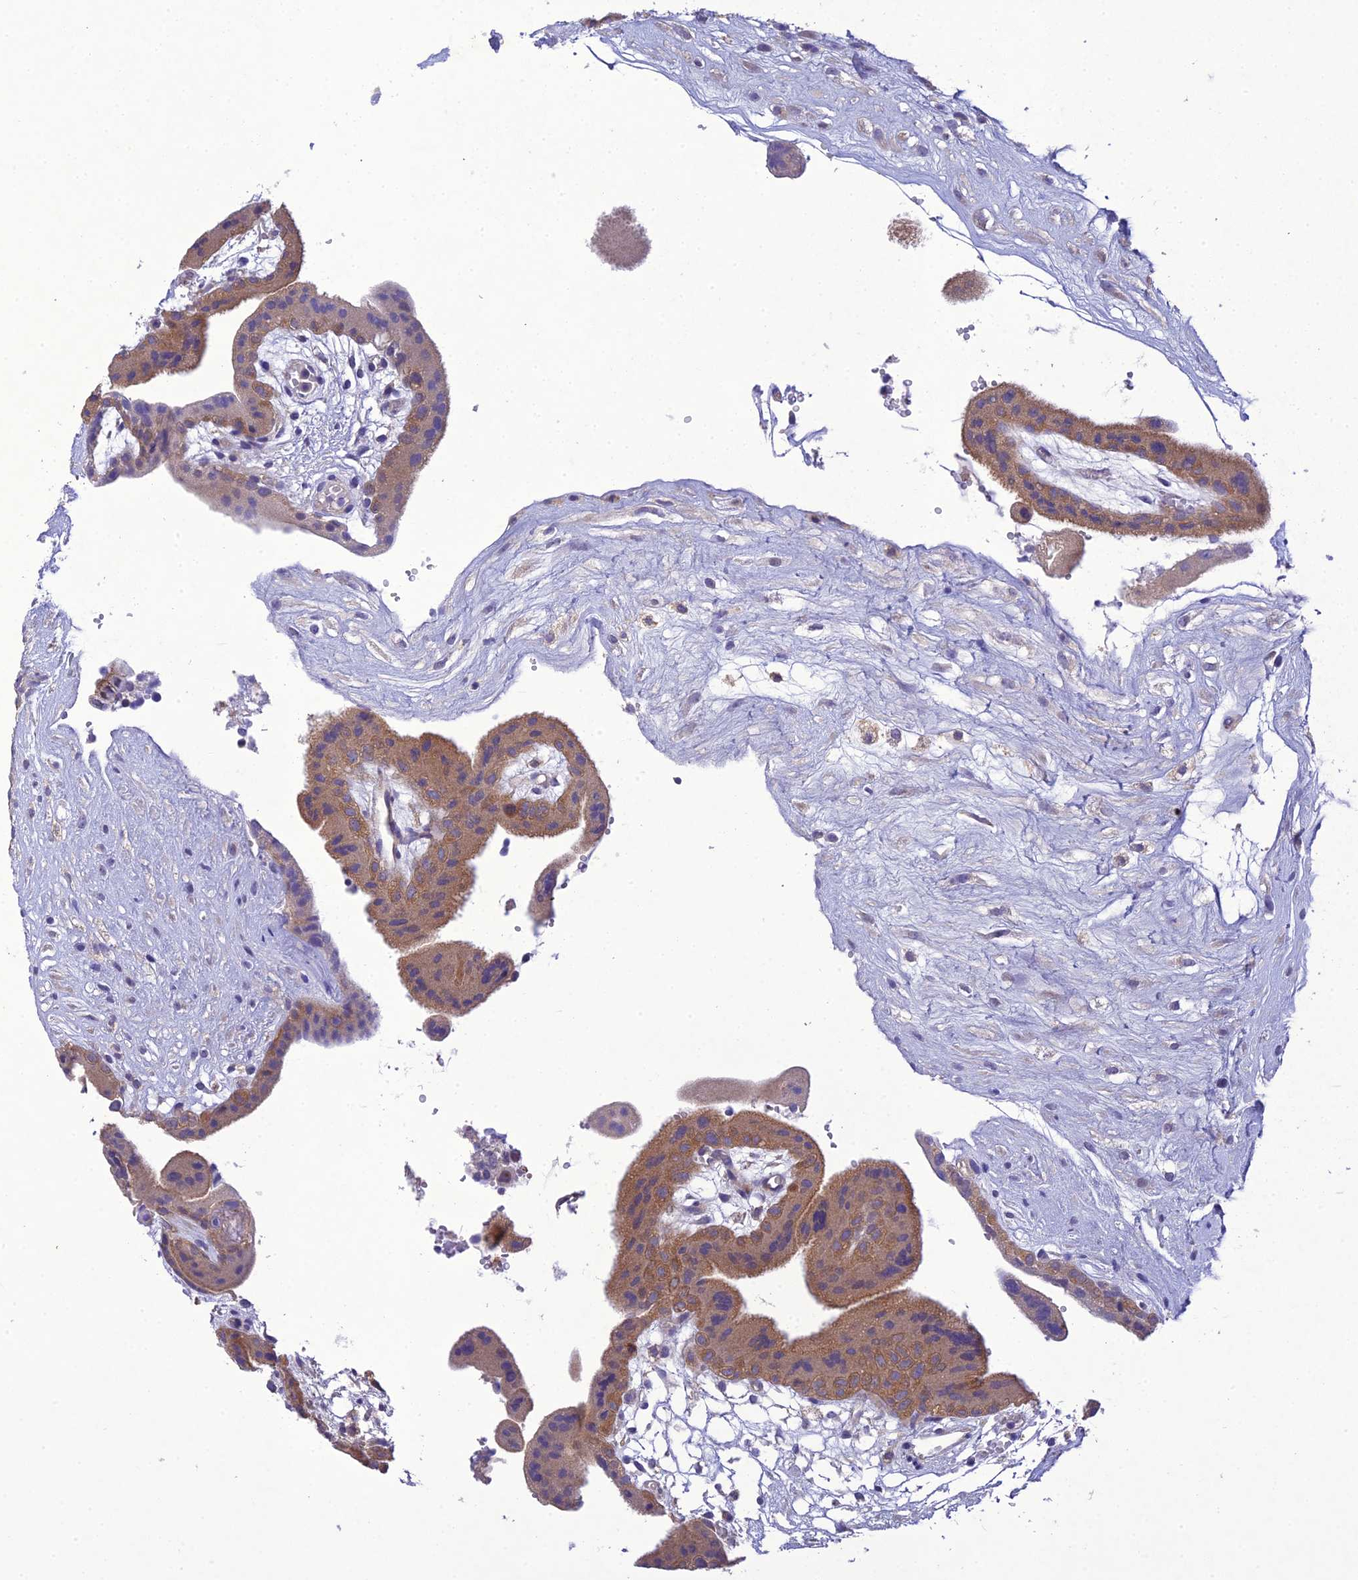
{"staining": {"intensity": "weak", "quantity": "25%-75%", "location": "cytoplasmic/membranous"}, "tissue": "placenta", "cell_type": "Decidual cells", "image_type": "normal", "snomed": [{"axis": "morphology", "description": "Normal tissue, NOS"}, {"axis": "topography", "description": "Placenta"}], "caption": "Weak cytoplasmic/membranous expression for a protein is appreciated in about 25%-75% of decidual cells of unremarkable placenta using immunohistochemistry.", "gene": "SNX24", "patient": {"sex": "female", "age": 18}}